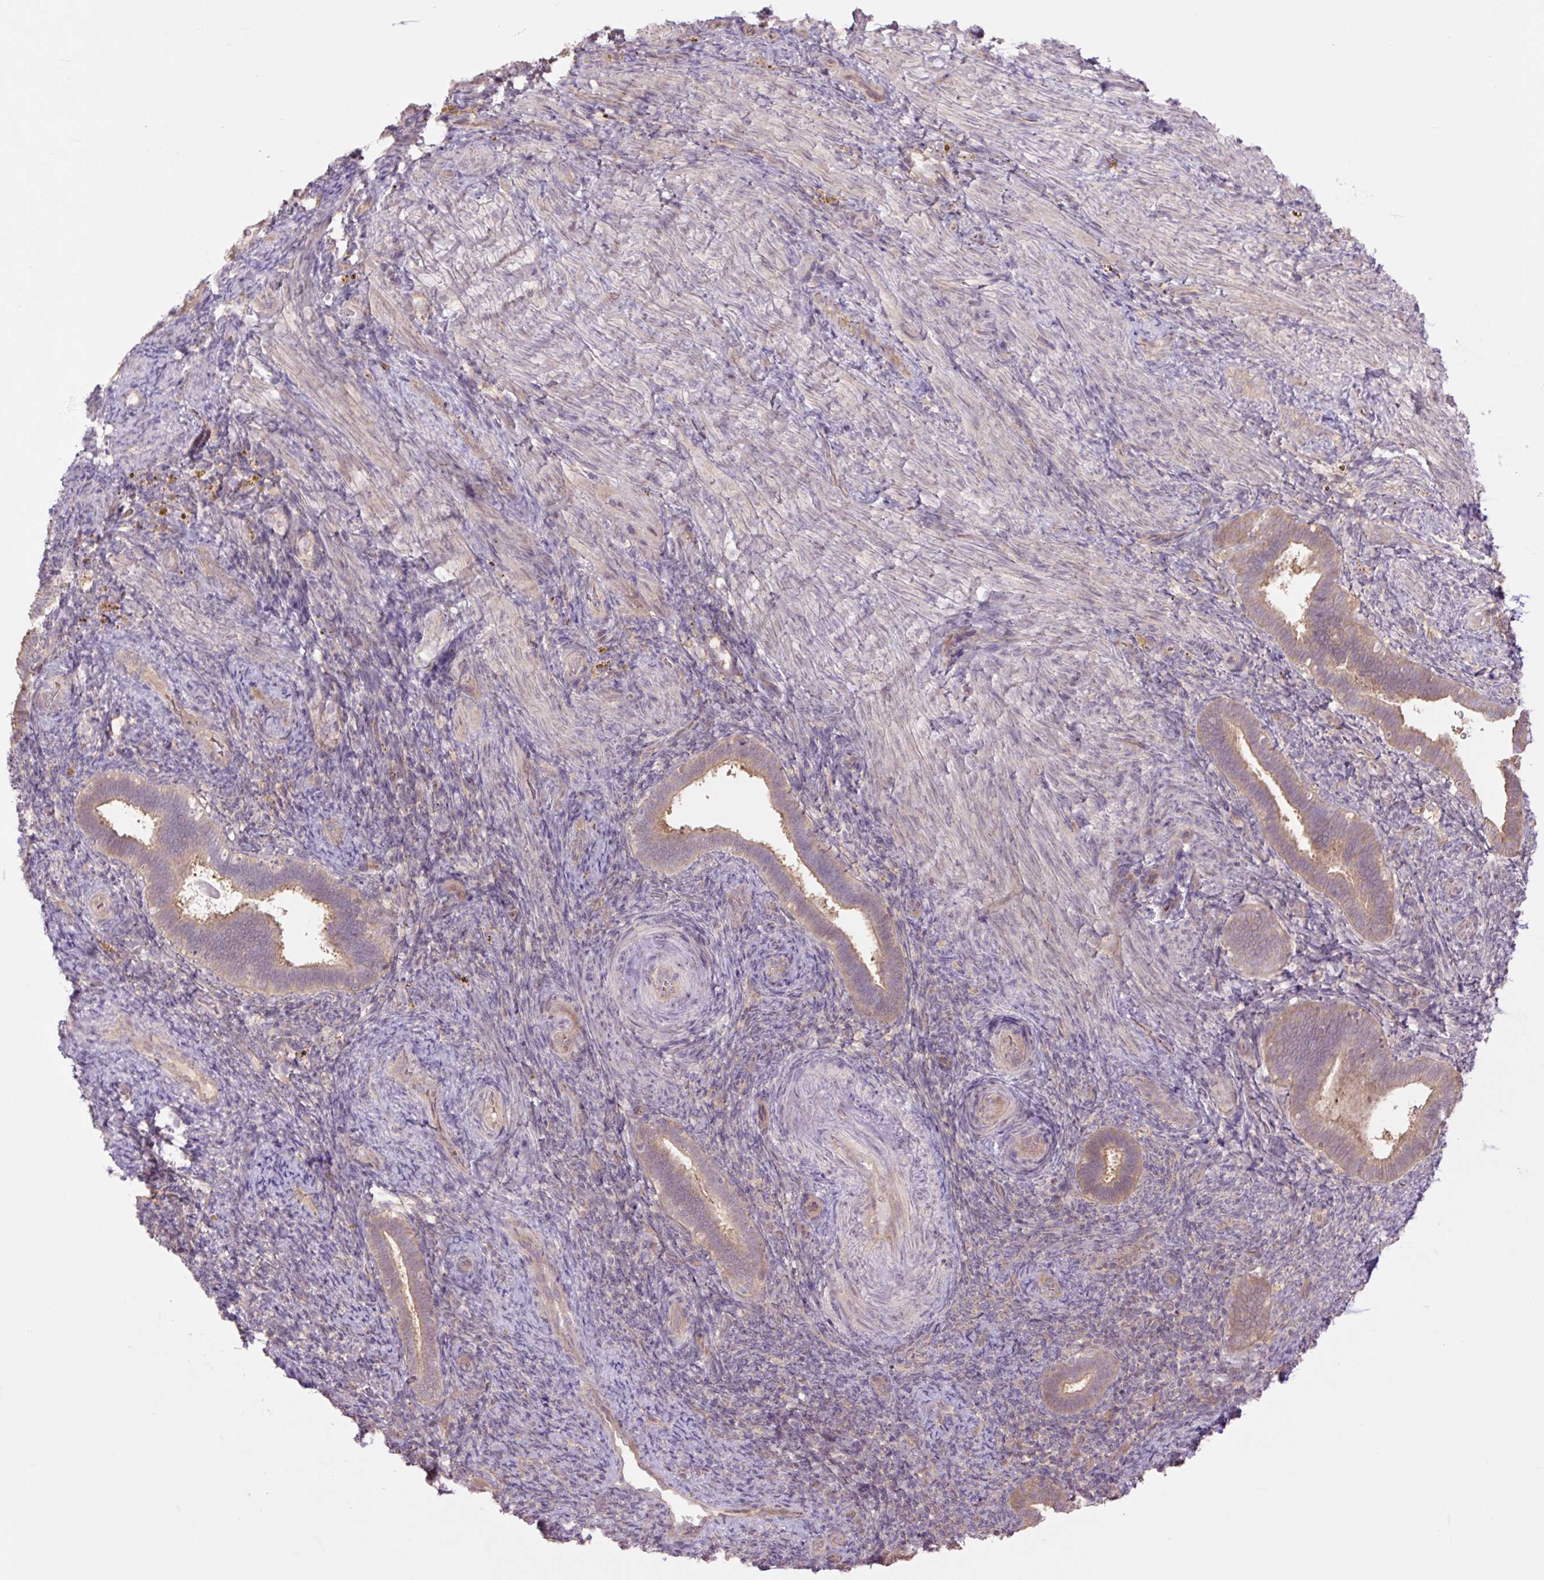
{"staining": {"intensity": "negative", "quantity": "none", "location": "none"}, "tissue": "endometrium", "cell_type": "Cells in endometrial stroma", "image_type": "normal", "snomed": [{"axis": "morphology", "description": "Normal tissue, NOS"}, {"axis": "topography", "description": "Endometrium"}], "caption": "IHC photomicrograph of benign human endometrium stained for a protein (brown), which displays no staining in cells in endometrial stroma. (Stains: DAB IHC with hematoxylin counter stain, Microscopy: brightfield microscopy at high magnification).", "gene": "TPT1", "patient": {"sex": "female", "age": 34}}